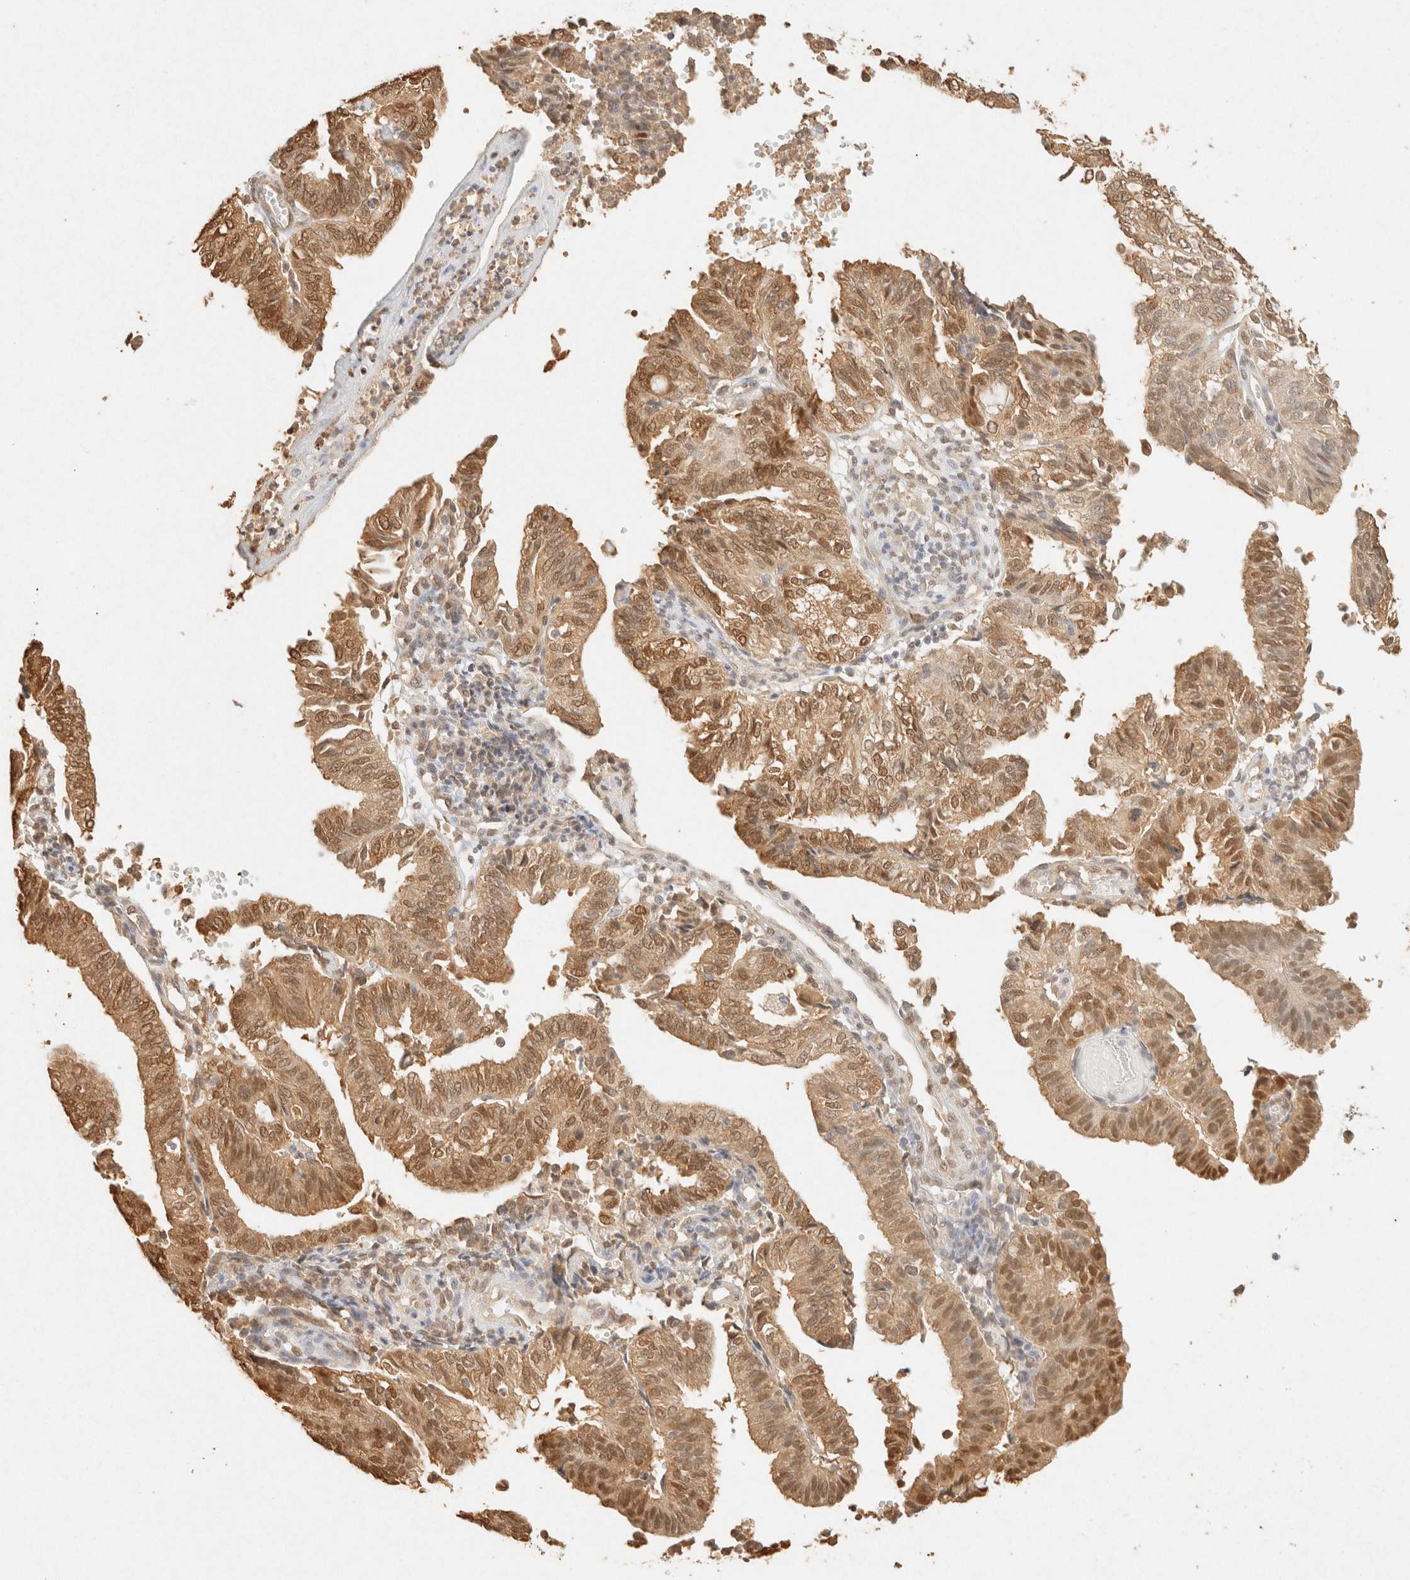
{"staining": {"intensity": "moderate", "quantity": ">75%", "location": "cytoplasmic/membranous,nuclear"}, "tissue": "endometrial cancer", "cell_type": "Tumor cells", "image_type": "cancer", "snomed": [{"axis": "morphology", "description": "Adenocarcinoma, NOS"}, {"axis": "topography", "description": "Uterus"}], "caption": "Endometrial cancer tissue exhibits moderate cytoplasmic/membranous and nuclear positivity in approximately >75% of tumor cells The protein is shown in brown color, while the nuclei are stained blue.", "gene": "S100A13", "patient": {"sex": "female", "age": 60}}